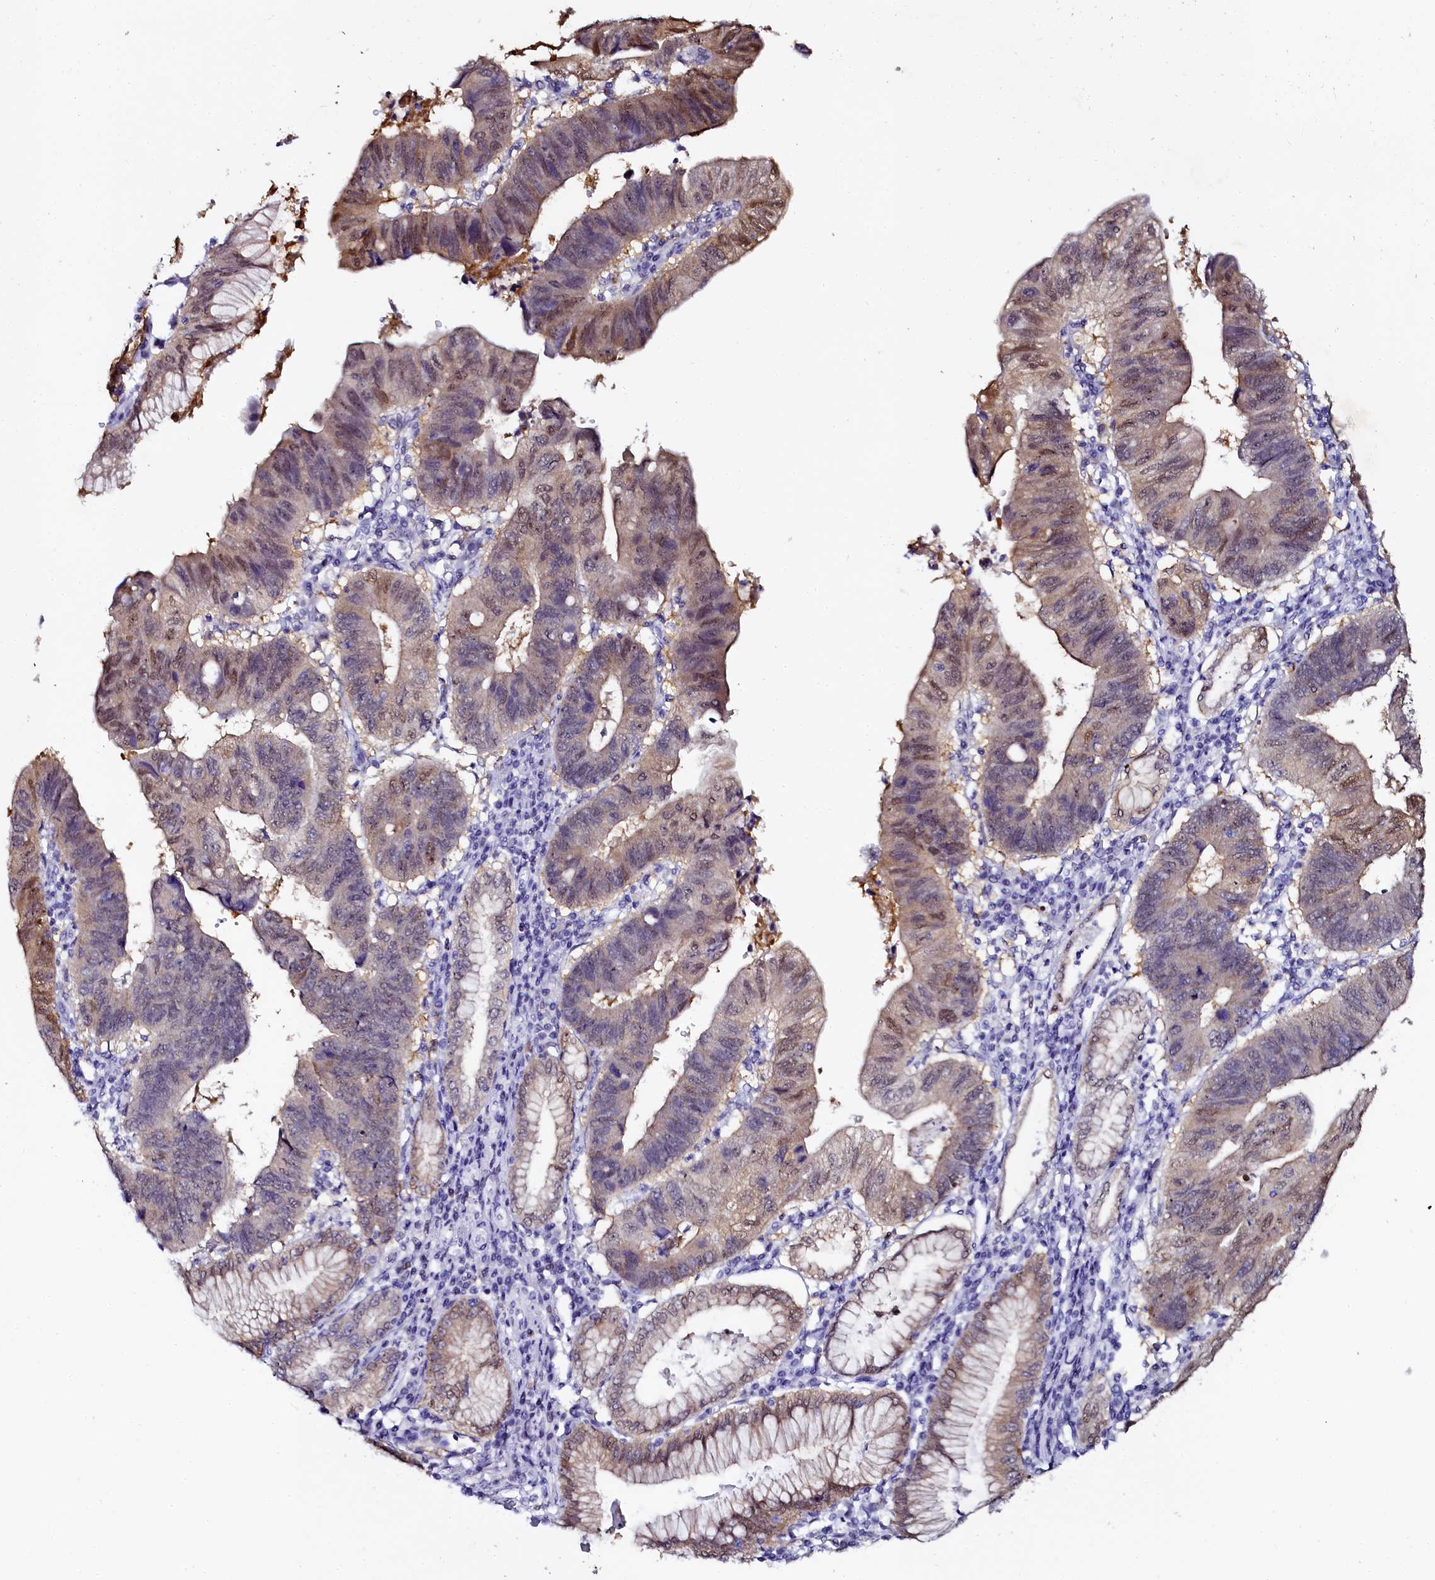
{"staining": {"intensity": "moderate", "quantity": "25%-75%", "location": "cytoplasmic/membranous,nuclear"}, "tissue": "stomach cancer", "cell_type": "Tumor cells", "image_type": "cancer", "snomed": [{"axis": "morphology", "description": "Adenocarcinoma, NOS"}, {"axis": "topography", "description": "Stomach"}], "caption": "This is an image of immunohistochemistry staining of adenocarcinoma (stomach), which shows moderate expression in the cytoplasmic/membranous and nuclear of tumor cells.", "gene": "SORD", "patient": {"sex": "male", "age": 59}}